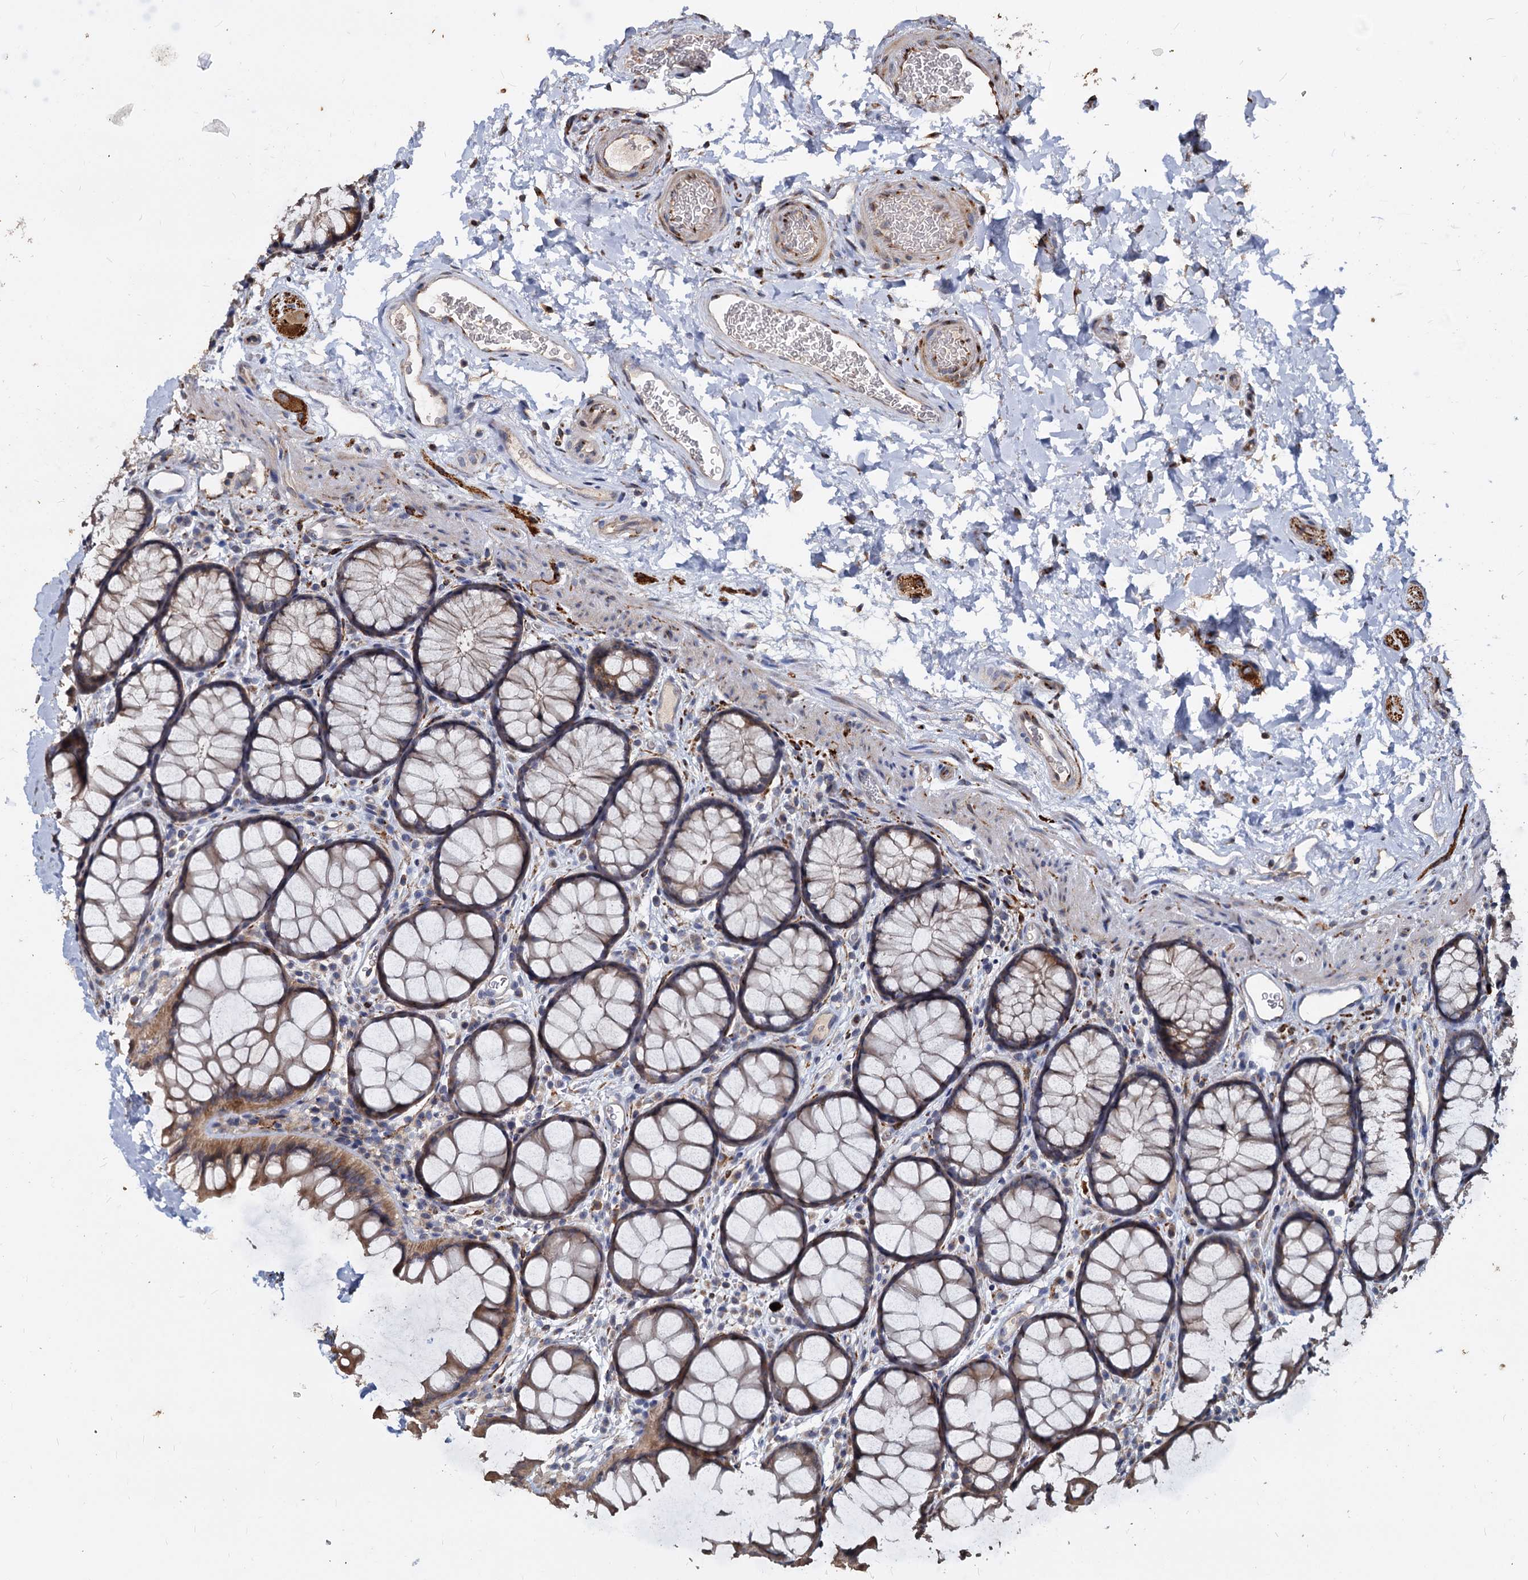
{"staining": {"intensity": "moderate", "quantity": "<25%", "location": "cytoplasmic/membranous"}, "tissue": "colon", "cell_type": "Endothelial cells", "image_type": "normal", "snomed": [{"axis": "morphology", "description": "Normal tissue, NOS"}, {"axis": "topography", "description": "Colon"}], "caption": "Approximately <25% of endothelial cells in benign colon display moderate cytoplasmic/membranous protein positivity as visualized by brown immunohistochemical staining.", "gene": "DEPDC4", "patient": {"sex": "female", "age": 82}}